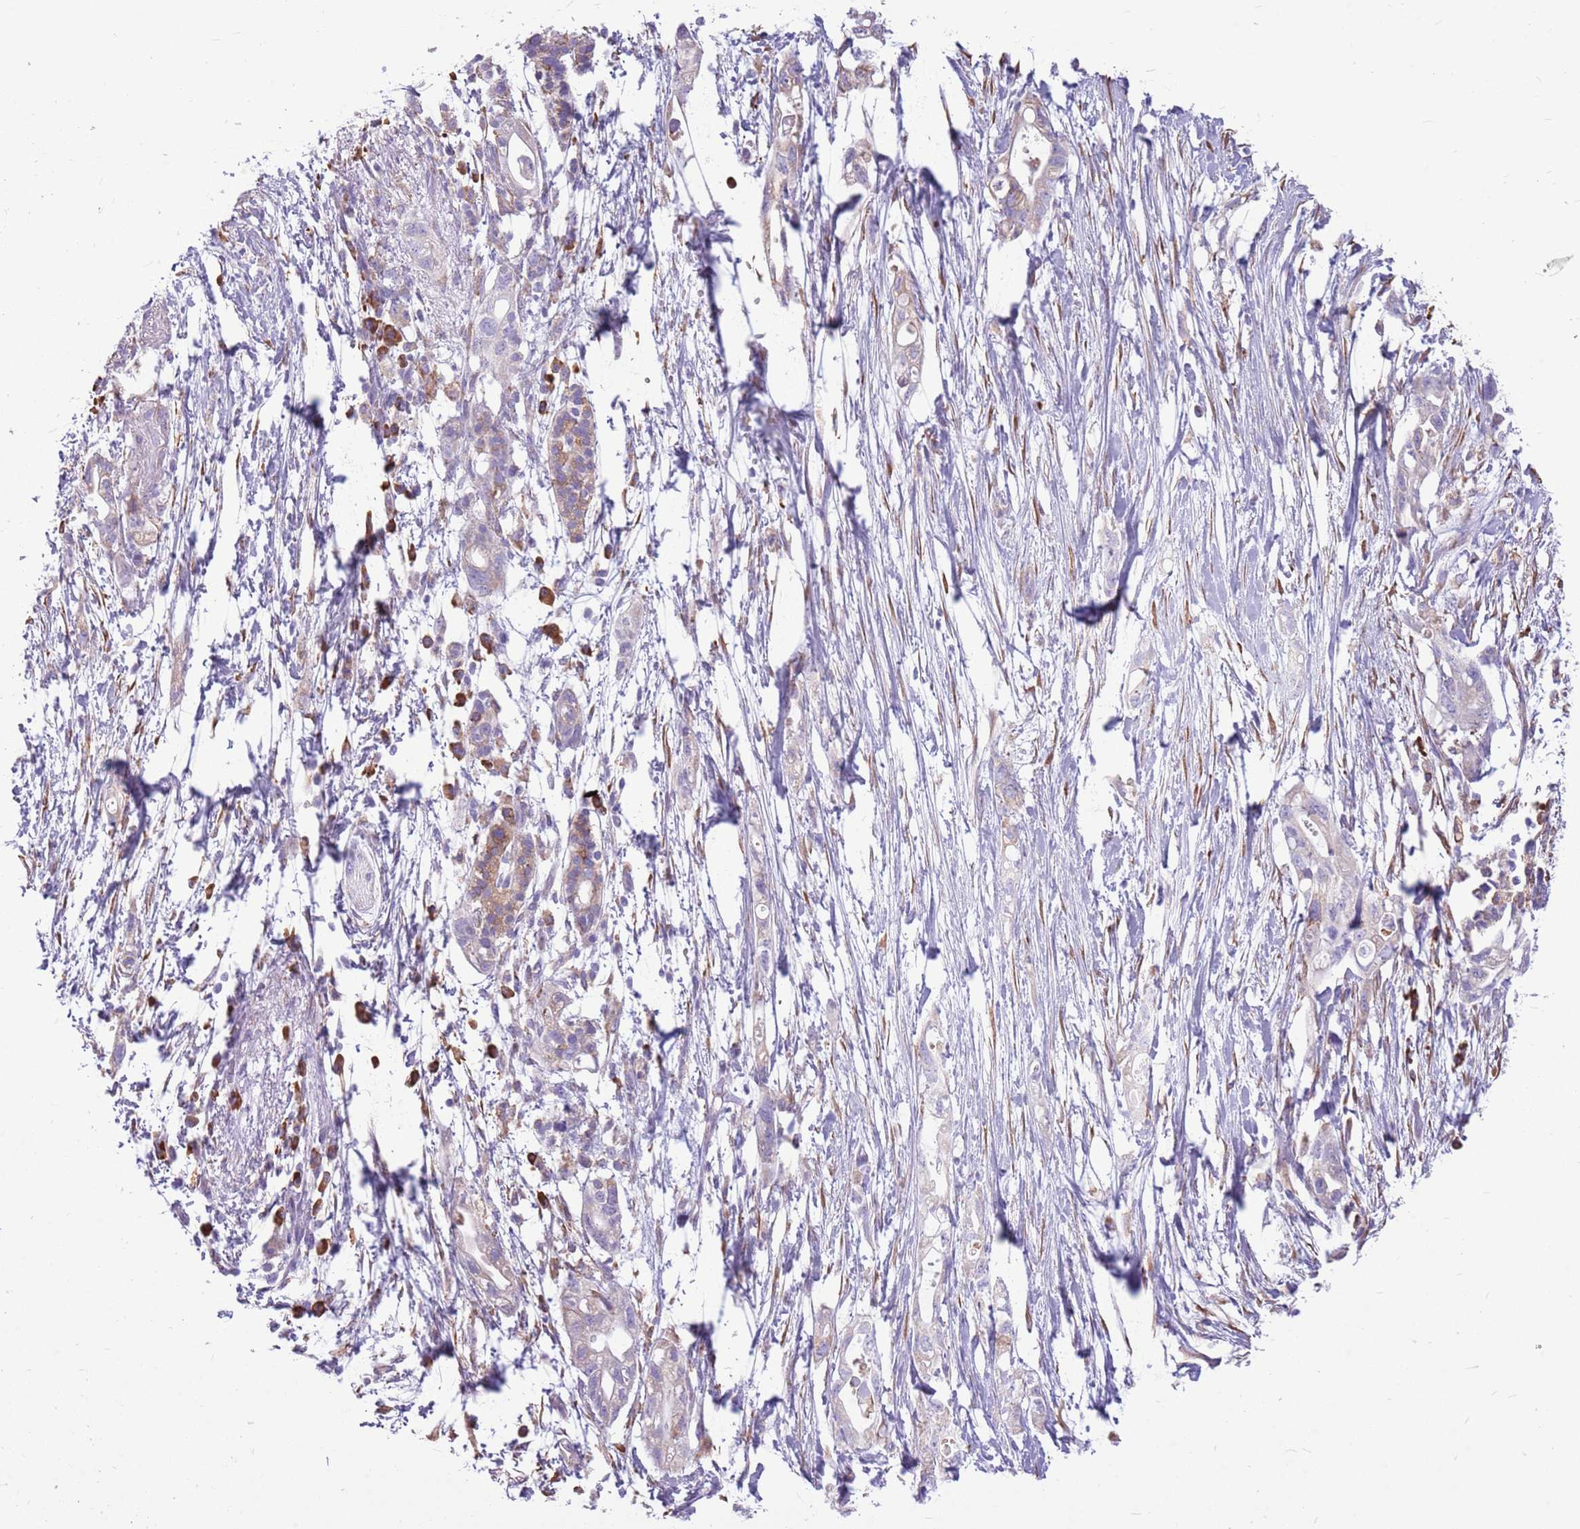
{"staining": {"intensity": "weak", "quantity": "<25%", "location": "cytoplasmic/membranous"}, "tissue": "pancreatic cancer", "cell_type": "Tumor cells", "image_type": "cancer", "snomed": [{"axis": "morphology", "description": "Adenocarcinoma, NOS"}, {"axis": "topography", "description": "Pancreas"}], "caption": "A high-resolution histopathology image shows IHC staining of pancreatic adenocarcinoma, which exhibits no significant positivity in tumor cells.", "gene": "KCTD19", "patient": {"sex": "female", "age": 72}}